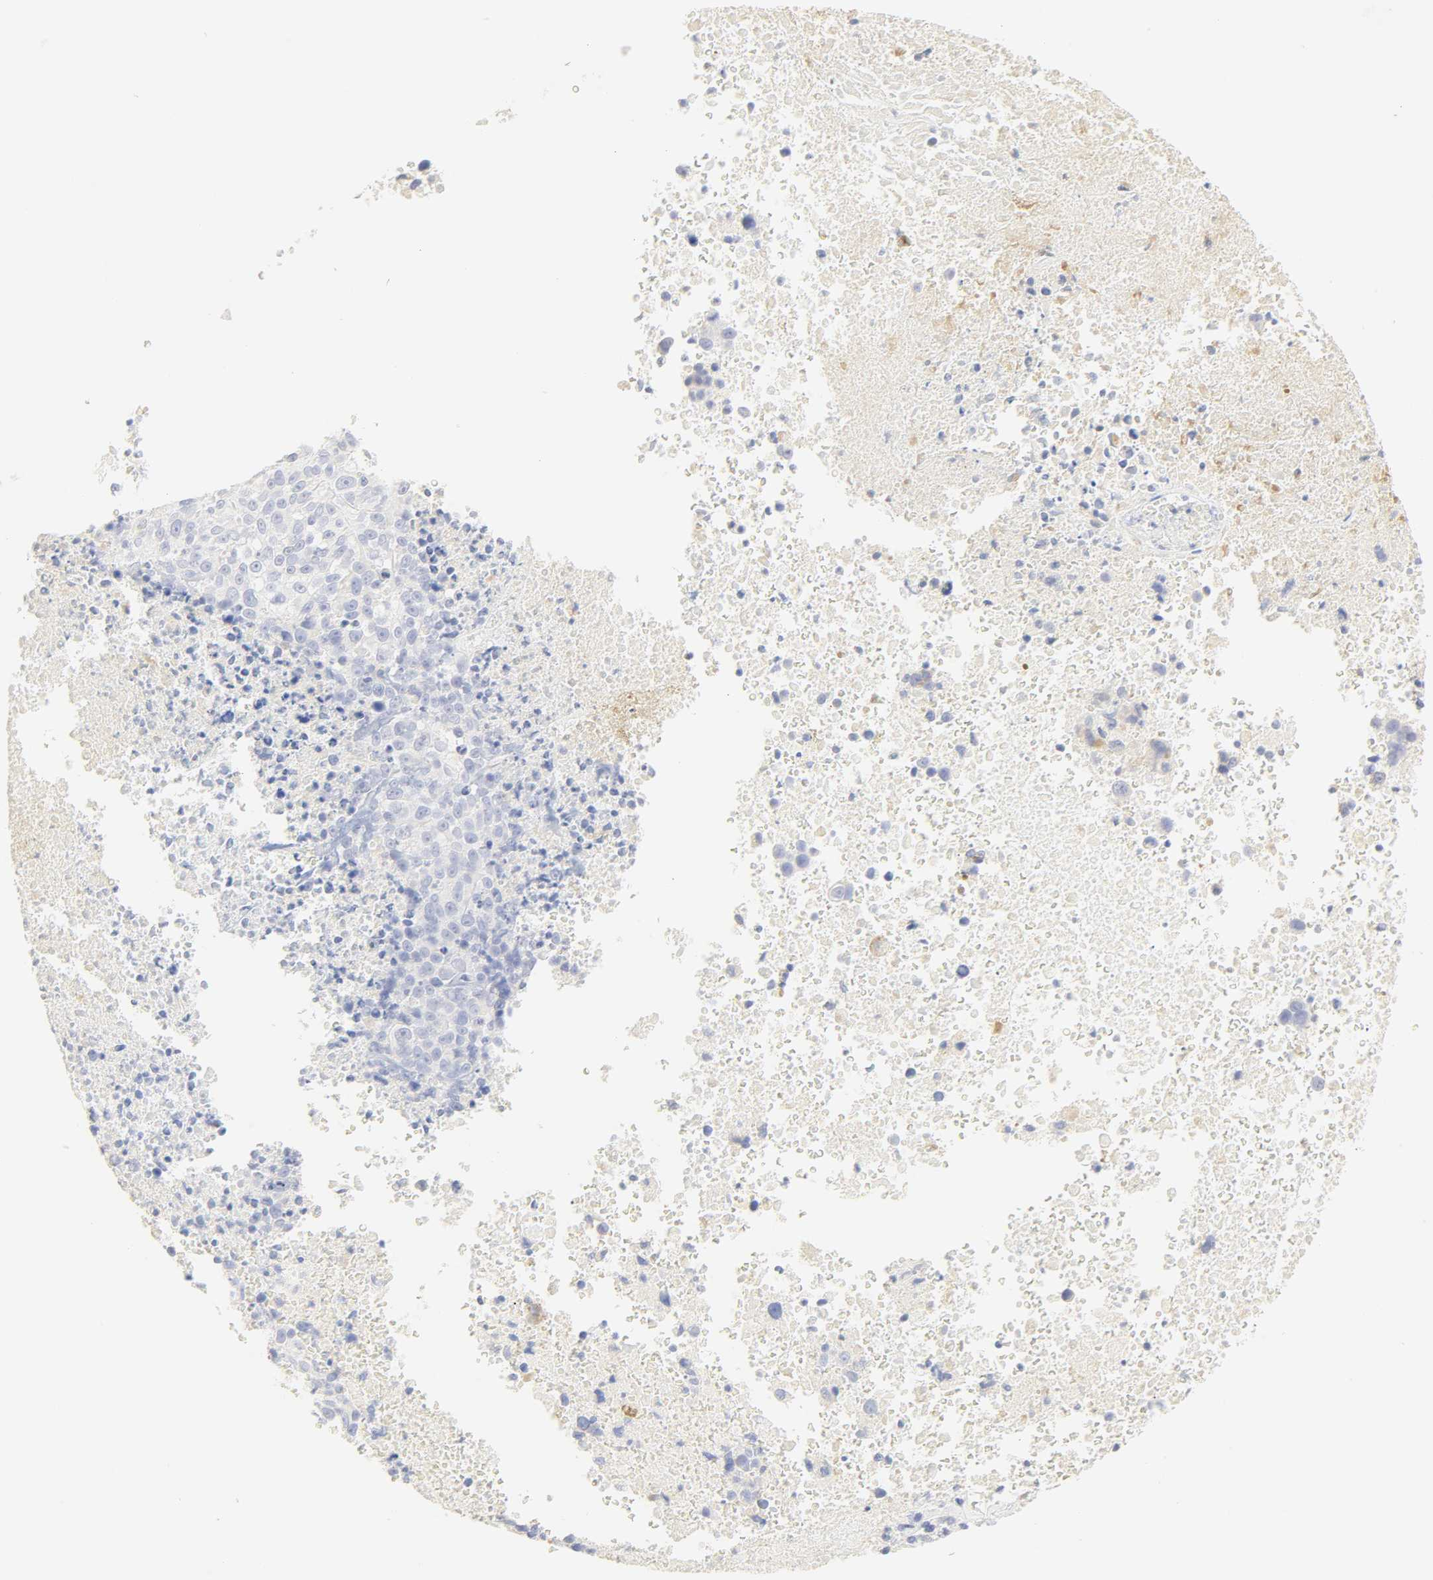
{"staining": {"intensity": "negative", "quantity": "none", "location": "none"}, "tissue": "melanoma", "cell_type": "Tumor cells", "image_type": "cancer", "snomed": [{"axis": "morphology", "description": "Malignant melanoma, Metastatic site"}, {"axis": "topography", "description": "Cerebral cortex"}], "caption": "This is a image of IHC staining of melanoma, which shows no staining in tumor cells.", "gene": "SLCO1B3", "patient": {"sex": "female", "age": 52}}